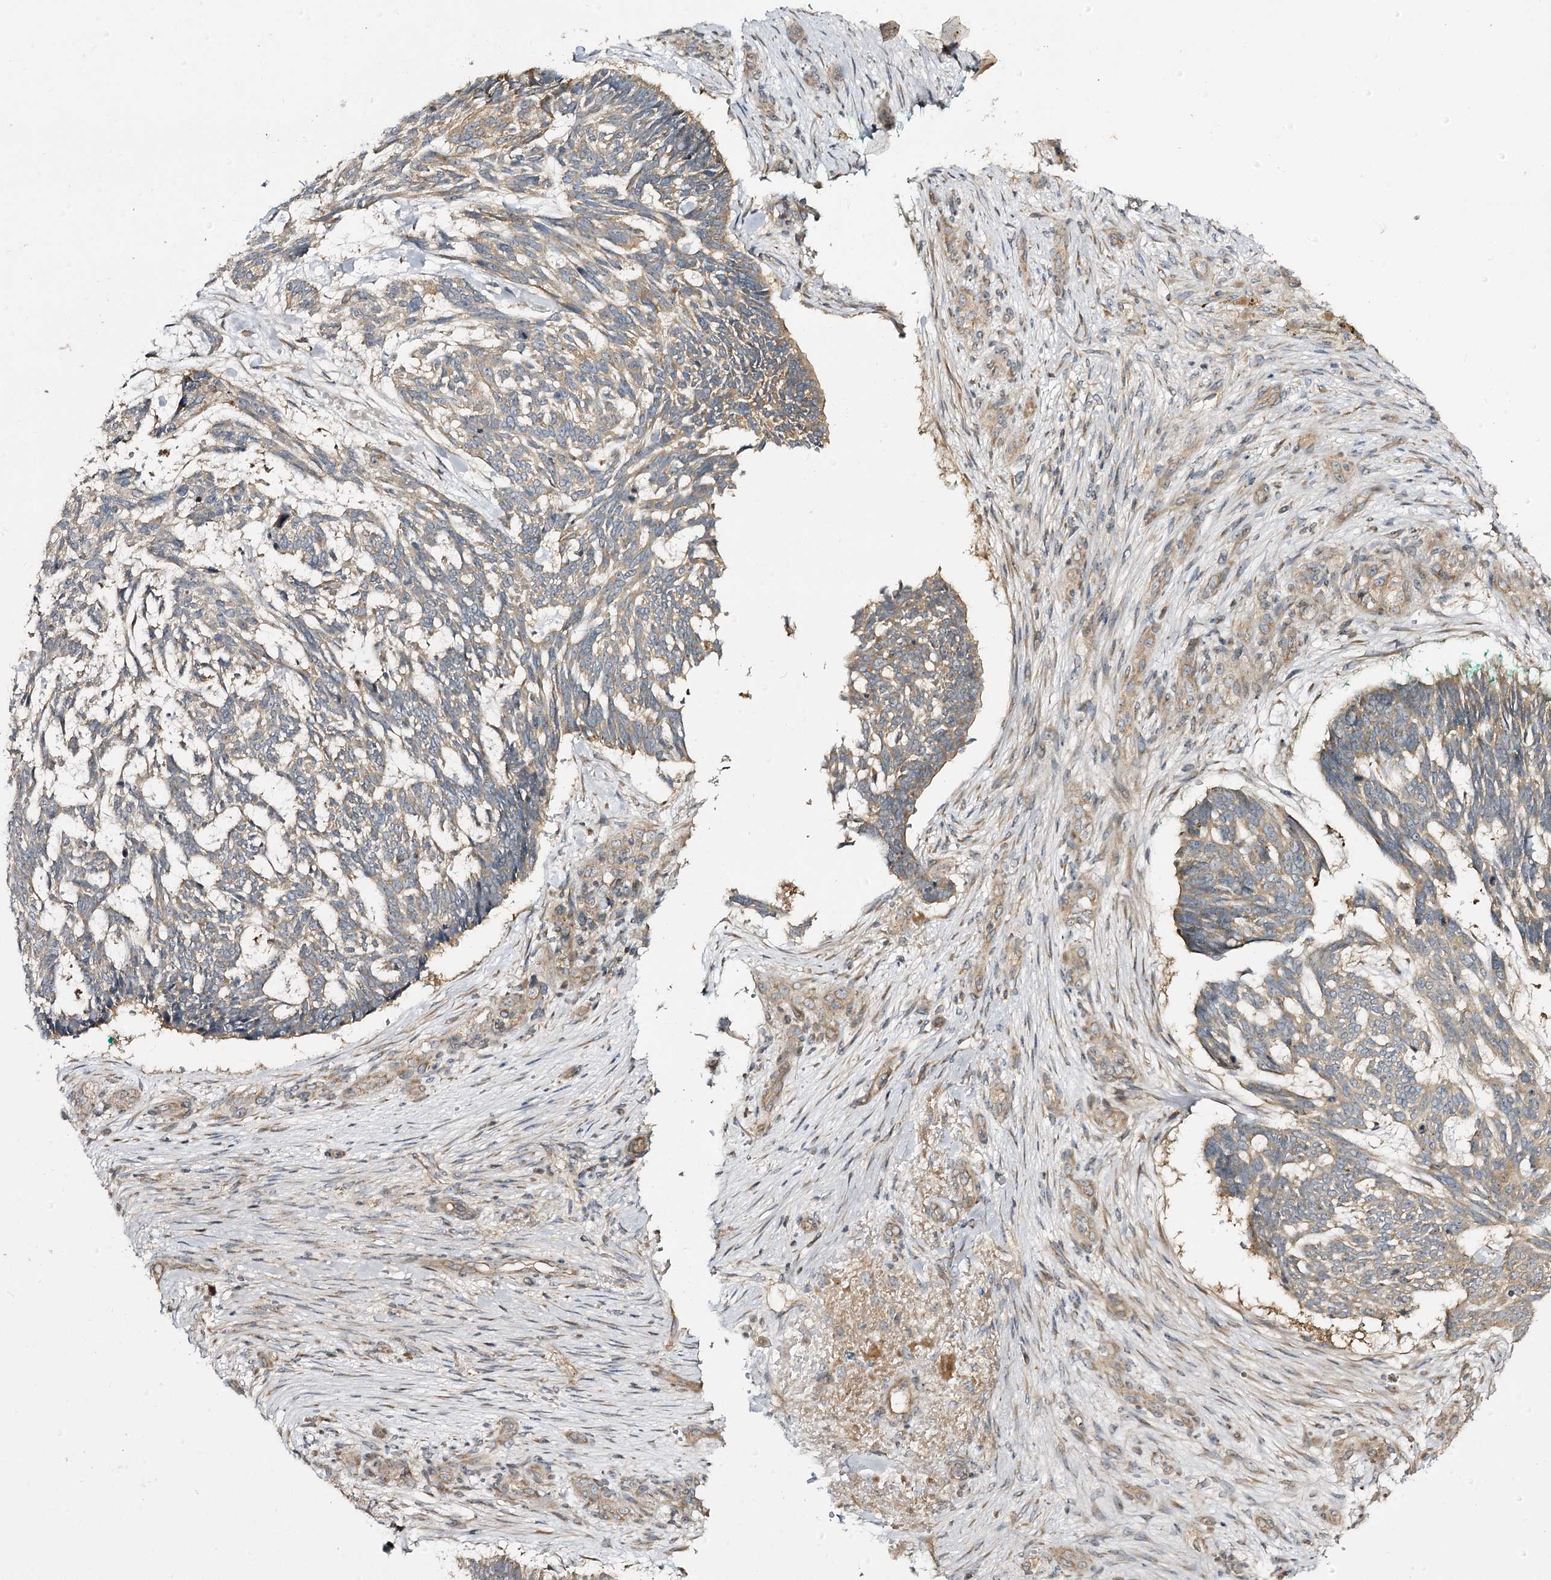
{"staining": {"intensity": "moderate", "quantity": ">75%", "location": "cytoplasmic/membranous"}, "tissue": "skin cancer", "cell_type": "Tumor cells", "image_type": "cancer", "snomed": [{"axis": "morphology", "description": "Basal cell carcinoma"}, {"axis": "topography", "description": "Skin"}], "caption": "Skin cancer stained with immunohistochemistry (IHC) demonstrates moderate cytoplasmic/membranous positivity in approximately >75% of tumor cells.", "gene": "C11orf80", "patient": {"sex": "male", "age": 88}}